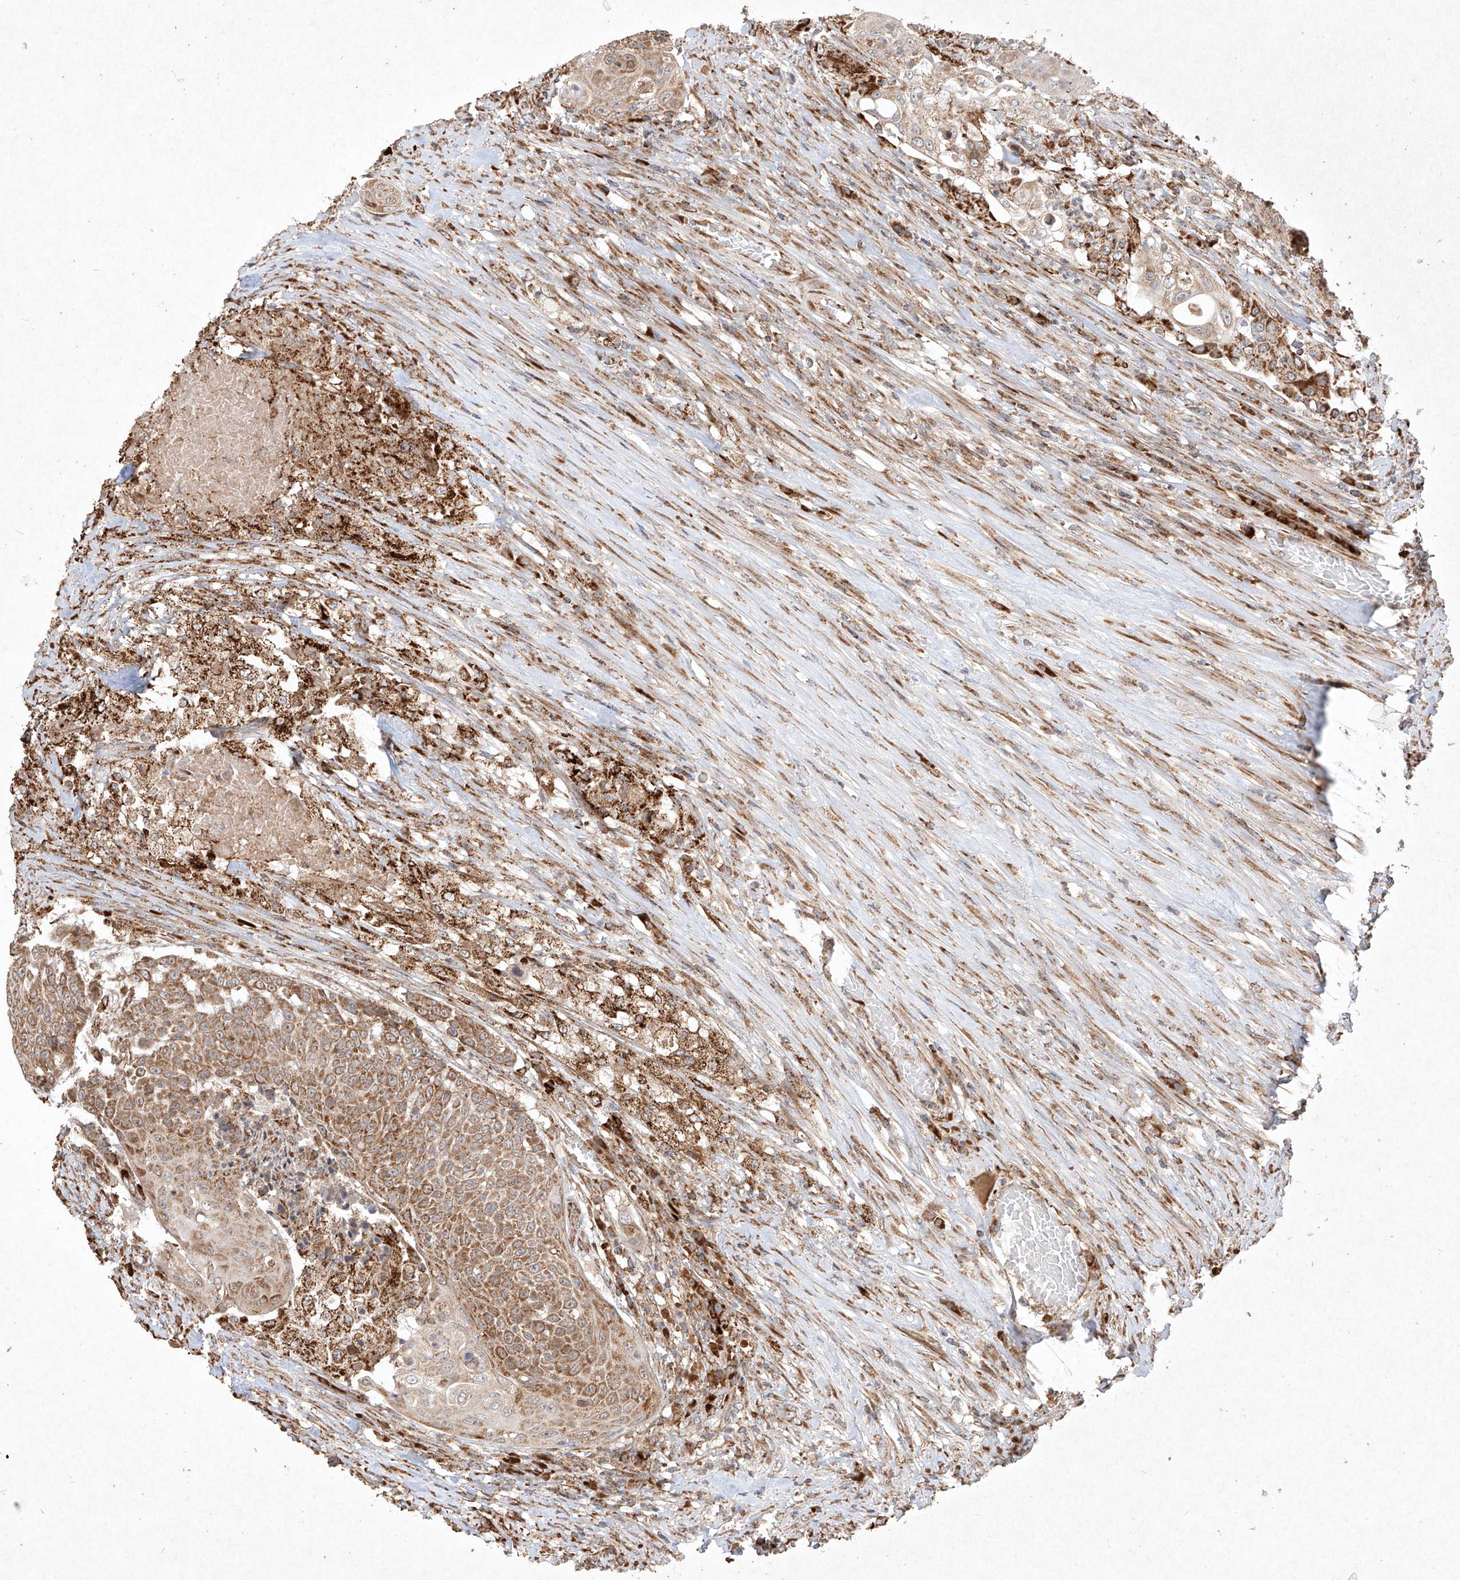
{"staining": {"intensity": "moderate", "quantity": ">75%", "location": "cytoplasmic/membranous"}, "tissue": "urothelial cancer", "cell_type": "Tumor cells", "image_type": "cancer", "snomed": [{"axis": "morphology", "description": "Urothelial carcinoma, High grade"}, {"axis": "topography", "description": "Urinary bladder"}], "caption": "Immunohistochemical staining of human urothelial cancer demonstrates medium levels of moderate cytoplasmic/membranous expression in approximately >75% of tumor cells.", "gene": "SEMA3B", "patient": {"sex": "female", "age": 63}}